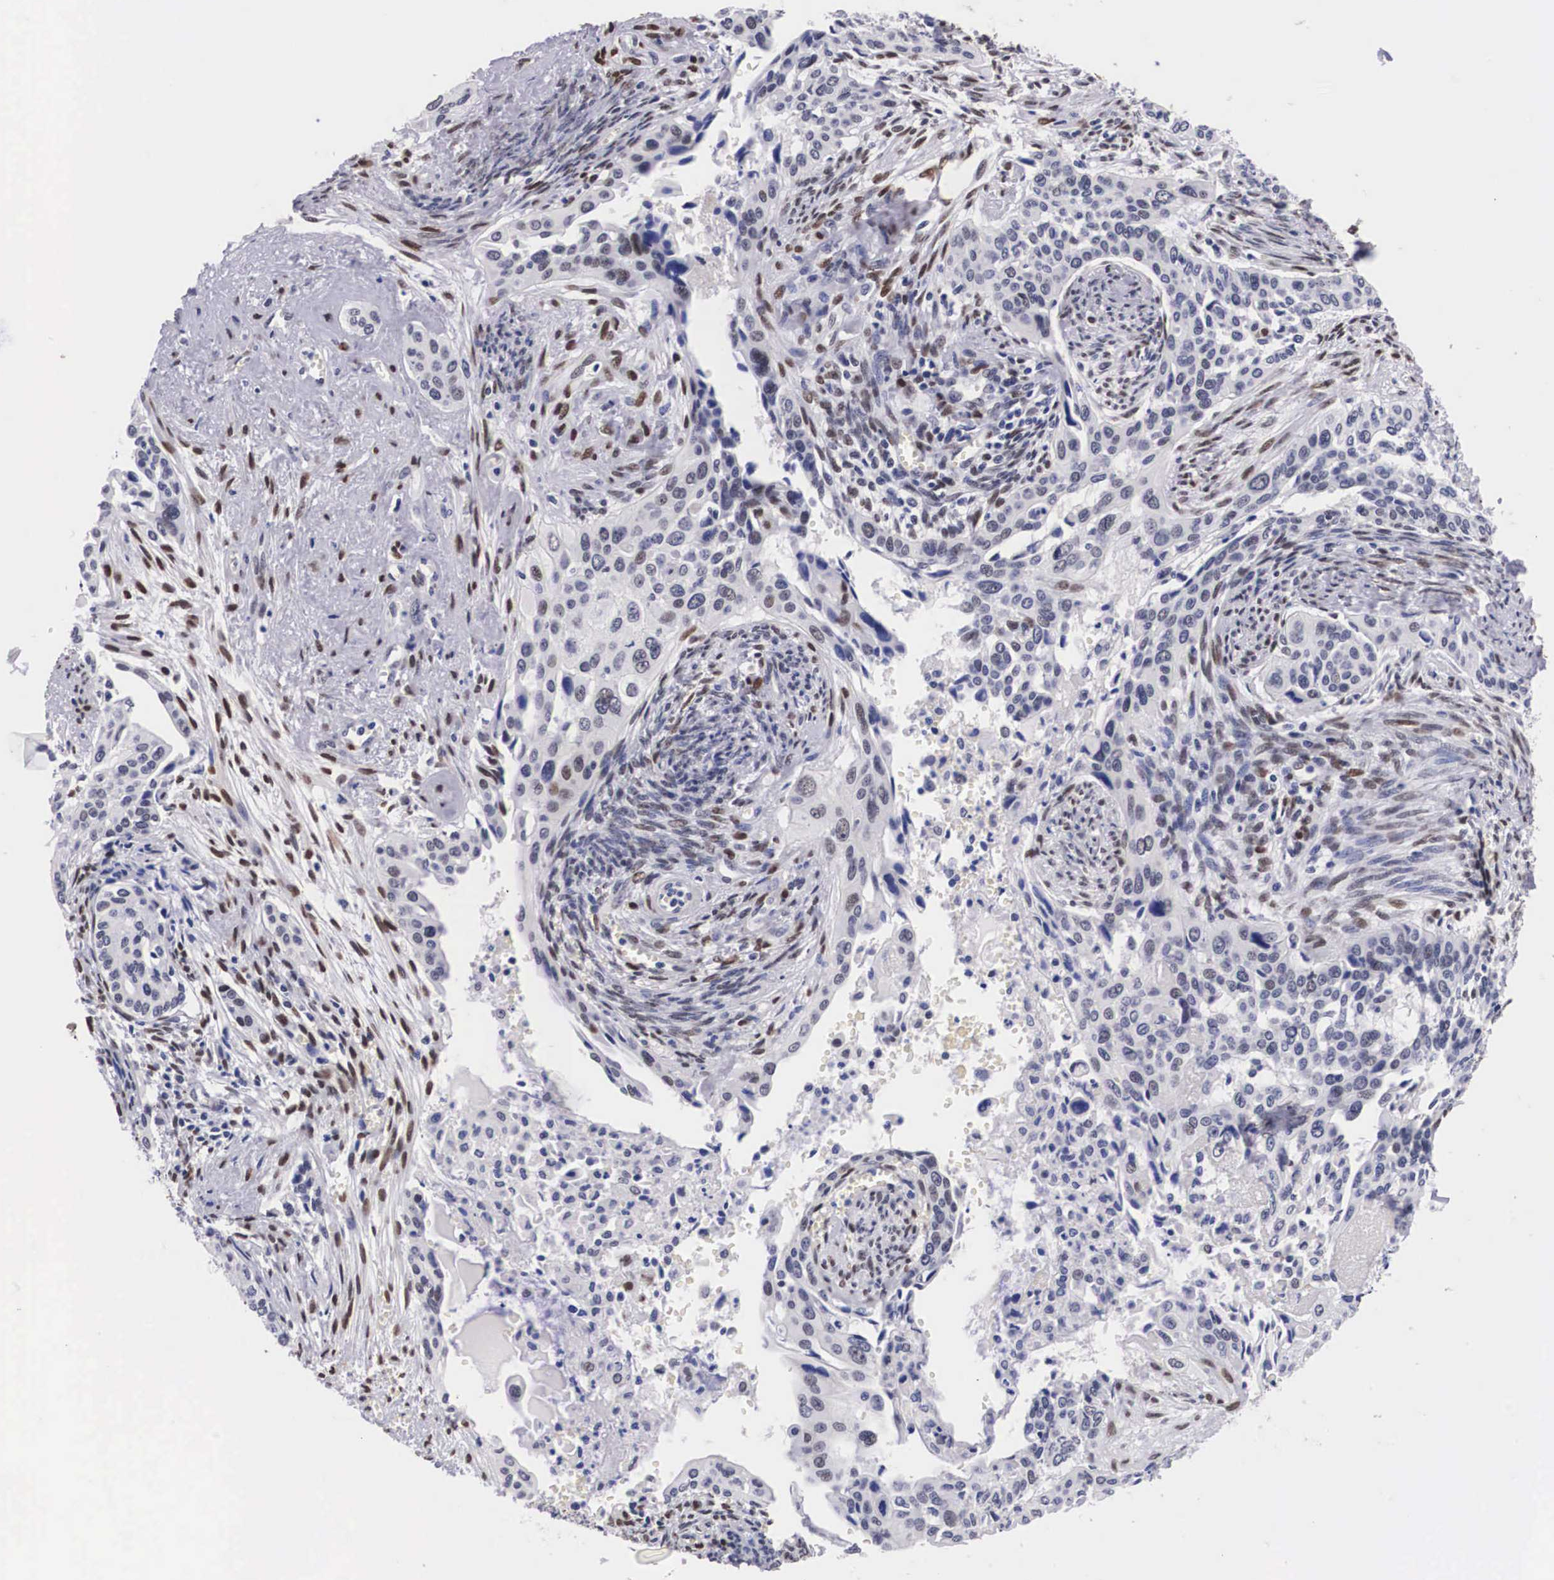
{"staining": {"intensity": "weak", "quantity": "<25%", "location": "nuclear"}, "tissue": "cervical cancer", "cell_type": "Tumor cells", "image_type": "cancer", "snomed": [{"axis": "morphology", "description": "Squamous cell carcinoma, NOS"}, {"axis": "topography", "description": "Cervix"}], "caption": "This is an immunohistochemistry (IHC) micrograph of human cervical cancer. There is no staining in tumor cells.", "gene": "KHDRBS3", "patient": {"sex": "female", "age": 34}}